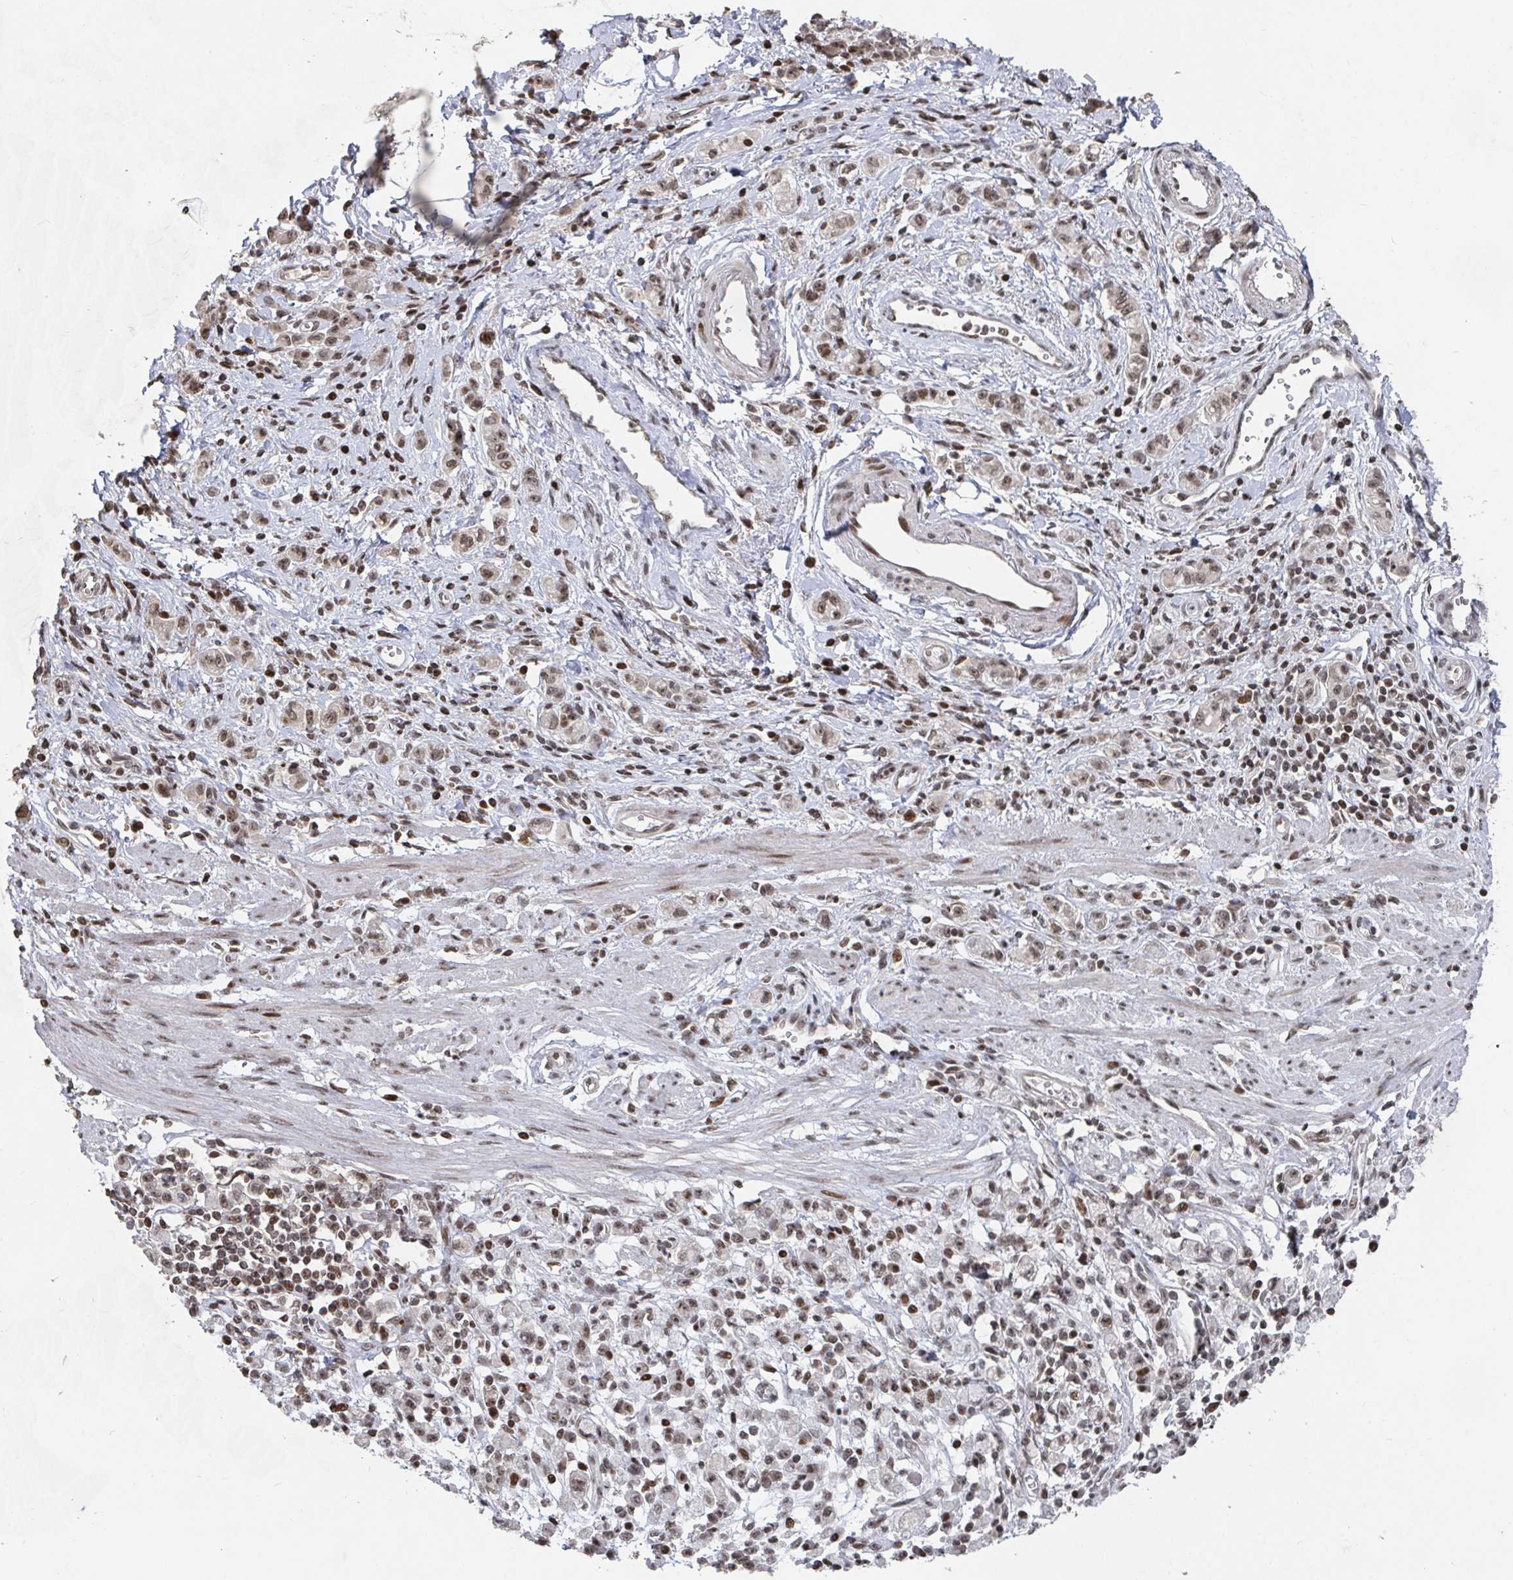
{"staining": {"intensity": "moderate", "quantity": ">75%", "location": "nuclear"}, "tissue": "stomach cancer", "cell_type": "Tumor cells", "image_type": "cancer", "snomed": [{"axis": "morphology", "description": "Adenocarcinoma, NOS"}, {"axis": "topography", "description": "Stomach"}], "caption": "Protein staining of stomach cancer tissue displays moderate nuclear positivity in approximately >75% of tumor cells.", "gene": "ZDHHC12", "patient": {"sex": "male", "age": 77}}